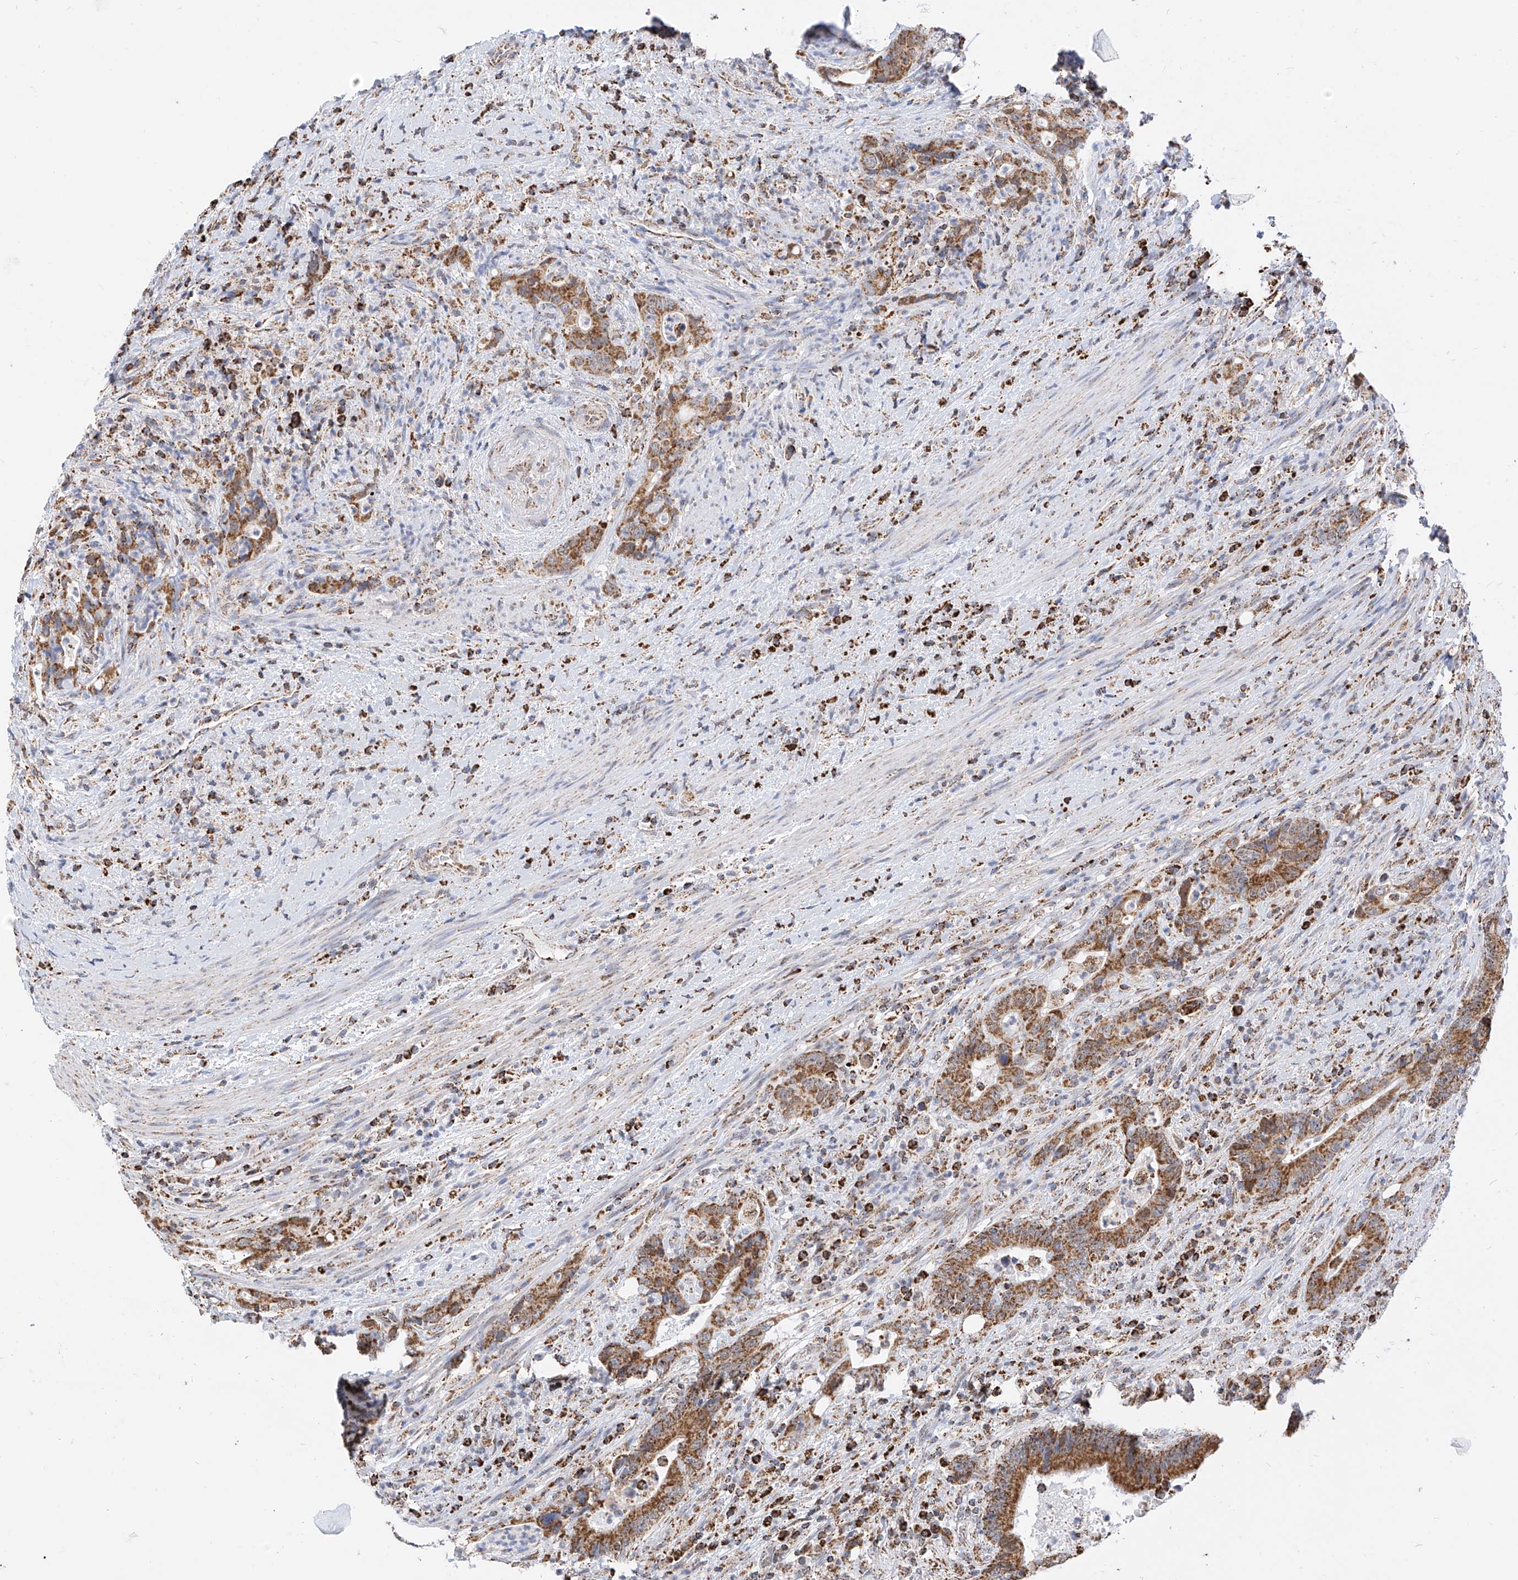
{"staining": {"intensity": "moderate", "quantity": ">75%", "location": "cytoplasmic/membranous"}, "tissue": "colorectal cancer", "cell_type": "Tumor cells", "image_type": "cancer", "snomed": [{"axis": "morphology", "description": "Adenocarcinoma, NOS"}, {"axis": "topography", "description": "Colon"}], "caption": "Protein expression analysis of adenocarcinoma (colorectal) shows moderate cytoplasmic/membranous staining in about >75% of tumor cells.", "gene": "NALCN", "patient": {"sex": "female", "age": 75}}